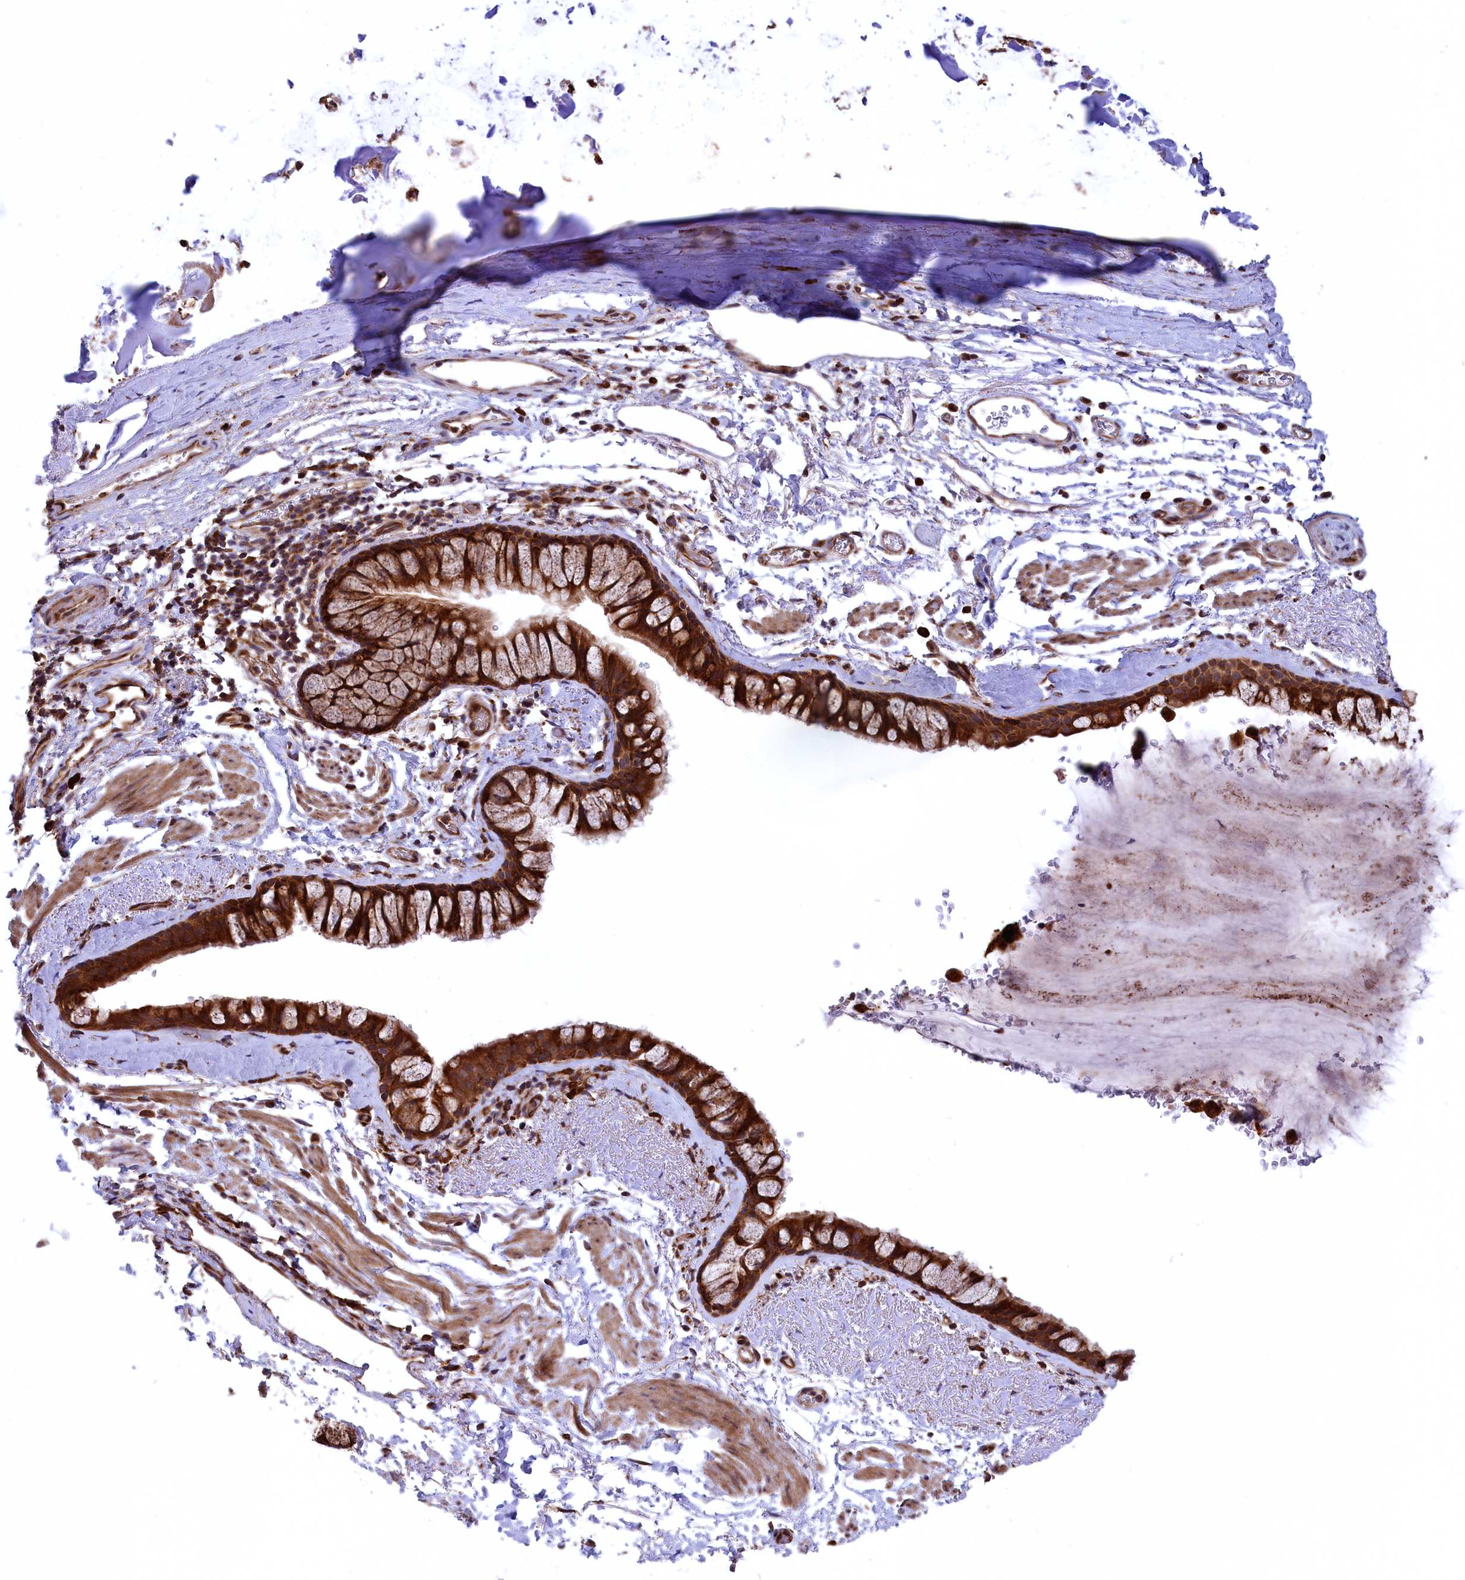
{"staining": {"intensity": "strong", "quantity": ">75%", "location": "cytoplasmic/membranous"}, "tissue": "bronchus", "cell_type": "Respiratory epithelial cells", "image_type": "normal", "snomed": [{"axis": "morphology", "description": "Normal tissue, NOS"}, {"axis": "topography", "description": "Bronchus"}], "caption": "The photomicrograph exhibits staining of benign bronchus, revealing strong cytoplasmic/membranous protein positivity (brown color) within respiratory epithelial cells.", "gene": "PLA2G4C", "patient": {"sex": "male", "age": 65}}